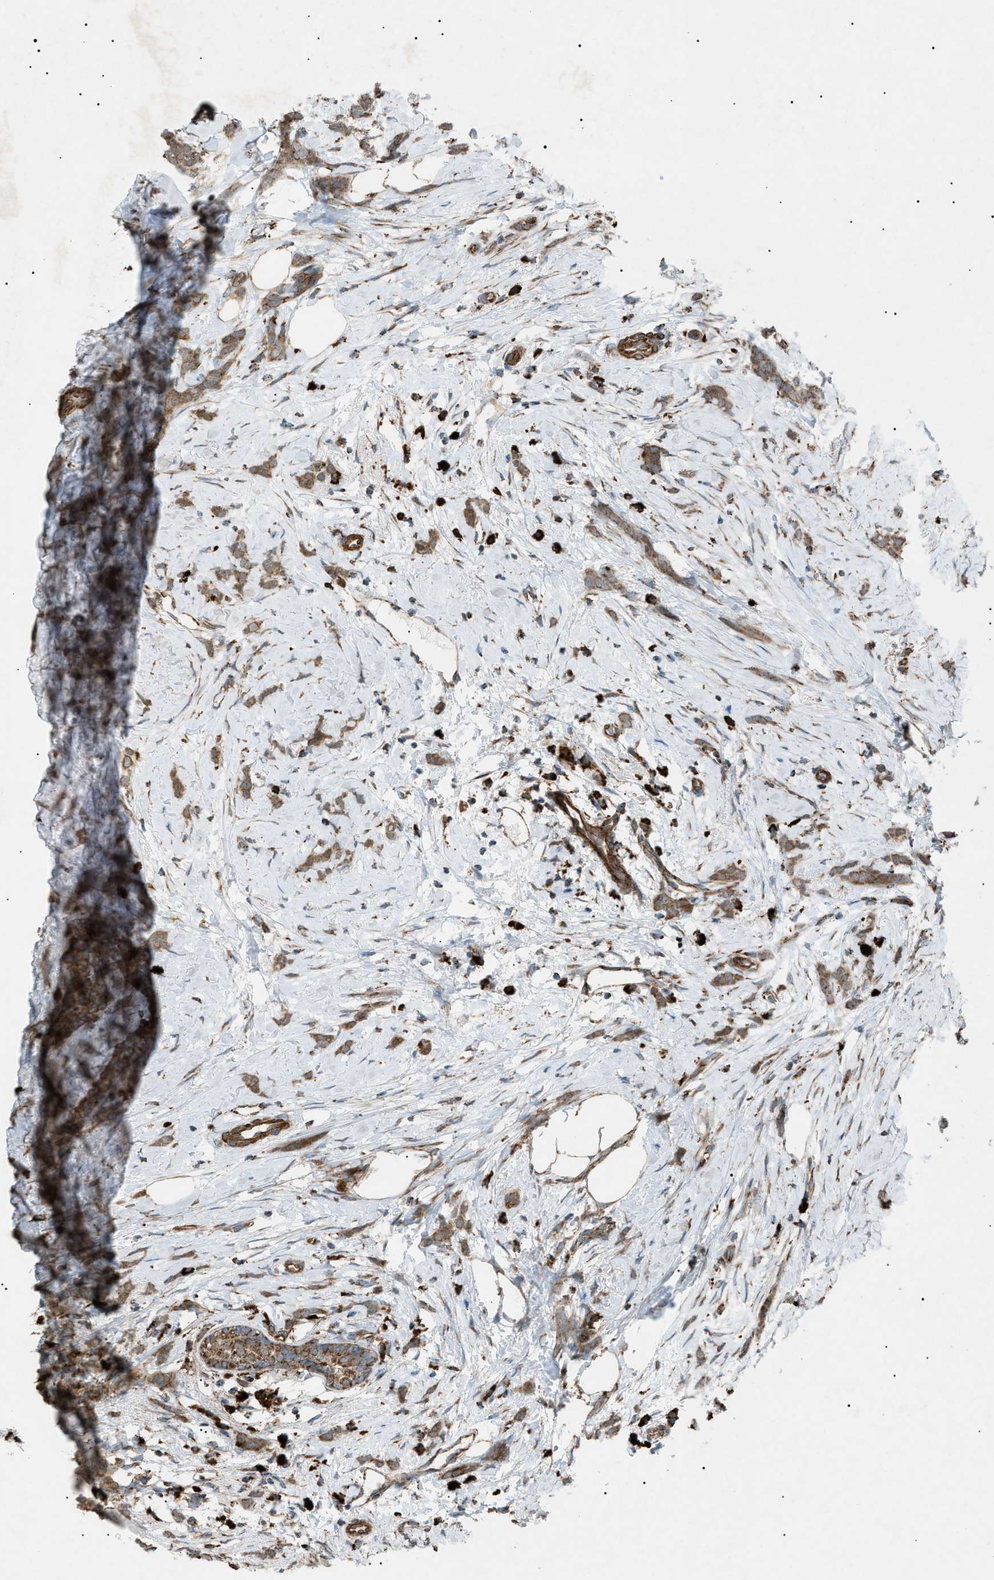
{"staining": {"intensity": "moderate", "quantity": ">75%", "location": "cytoplasmic/membranous"}, "tissue": "breast cancer", "cell_type": "Tumor cells", "image_type": "cancer", "snomed": [{"axis": "morphology", "description": "Lobular carcinoma, in situ"}, {"axis": "morphology", "description": "Lobular carcinoma"}, {"axis": "topography", "description": "Breast"}], "caption": "A brown stain labels moderate cytoplasmic/membranous expression of a protein in human lobular carcinoma in situ (breast) tumor cells.", "gene": "C1GALT1C1", "patient": {"sex": "female", "age": 41}}